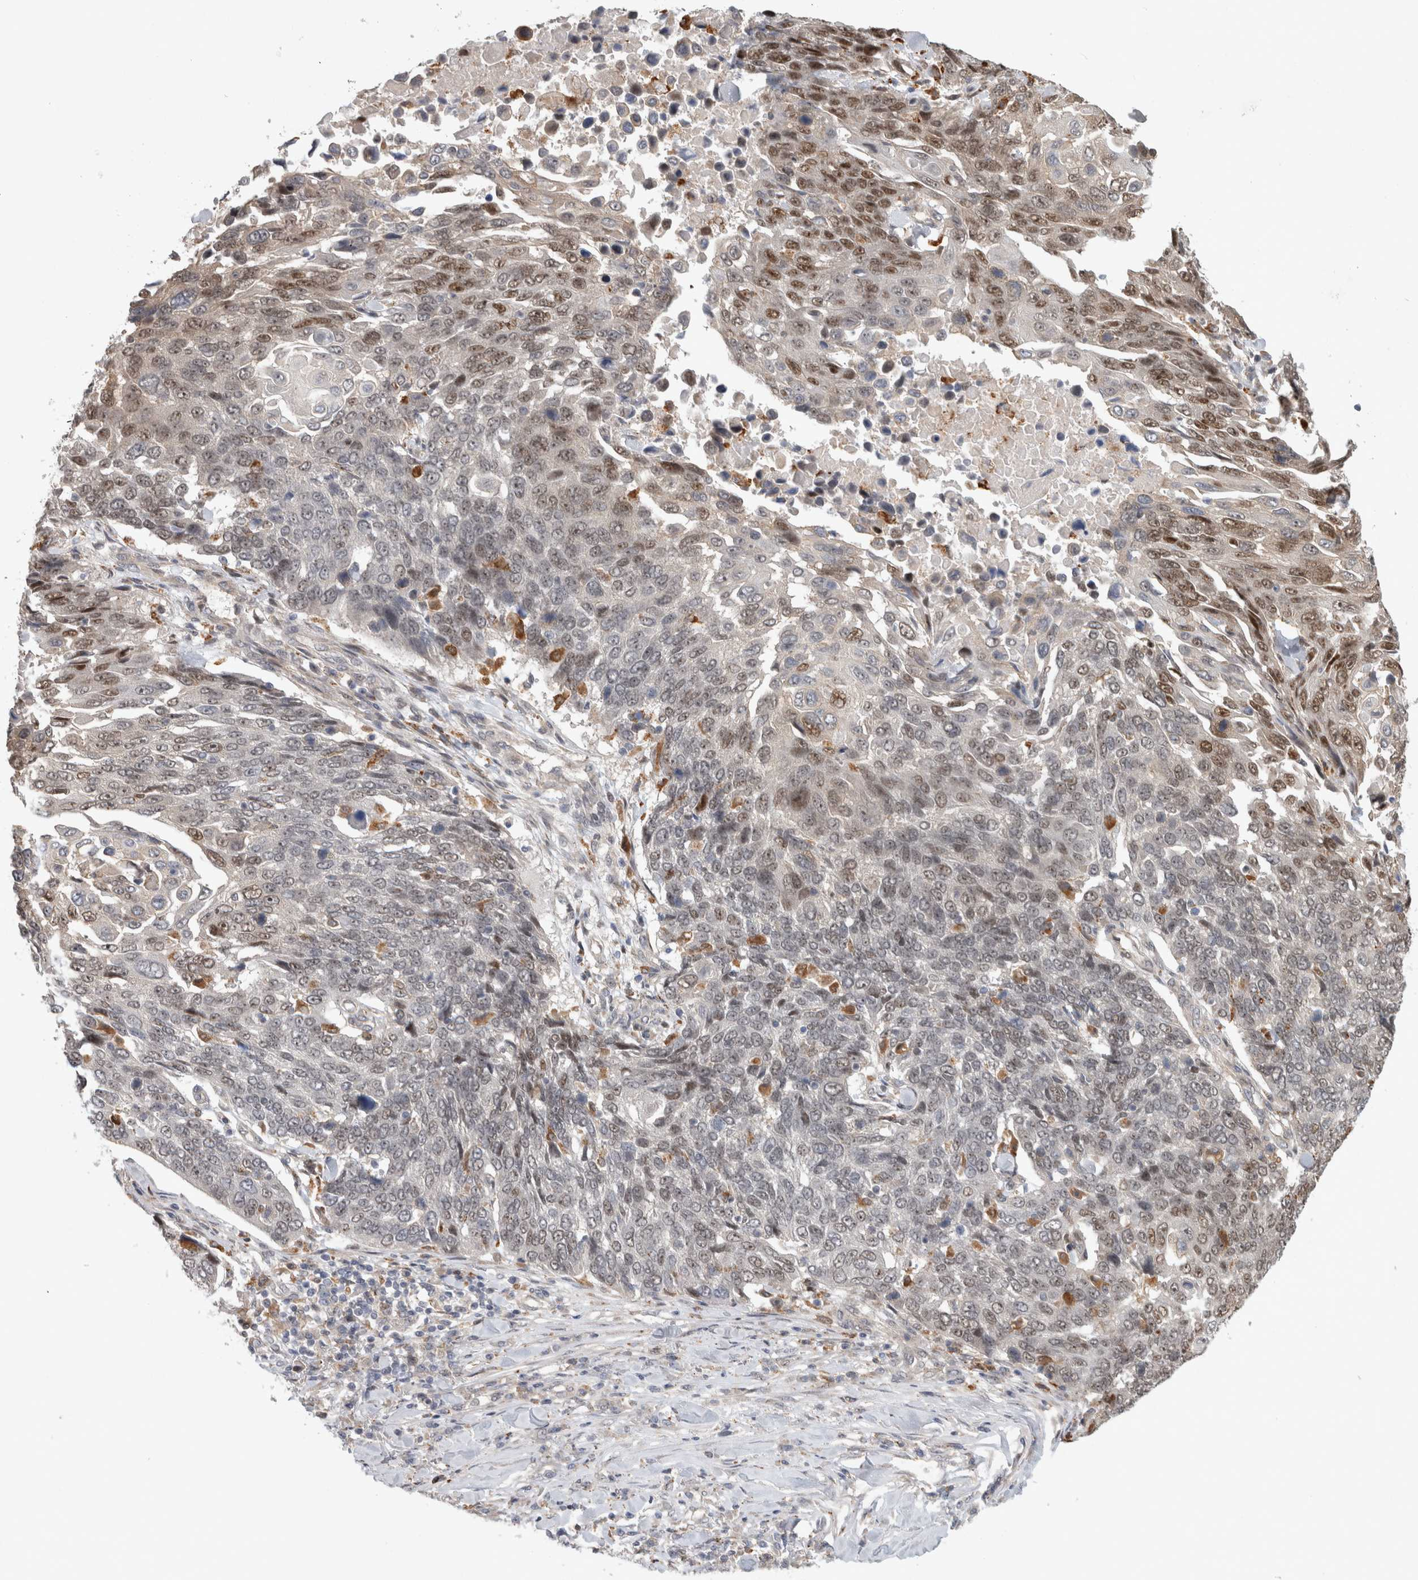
{"staining": {"intensity": "moderate", "quantity": ">75%", "location": "nuclear"}, "tissue": "lung cancer", "cell_type": "Tumor cells", "image_type": "cancer", "snomed": [{"axis": "morphology", "description": "Squamous cell carcinoma, NOS"}, {"axis": "topography", "description": "Lung"}], "caption": "Immunohistochemical staining of lung squamous cell carcinoma displays medium levels of moderate nuclear expression in approximately >75% of tumor cells. (DAB IHC, brown staining for protein, blue staining for nuclei).", "gene": "NAB2", "patient": {"sex": "male", "age": 66}}